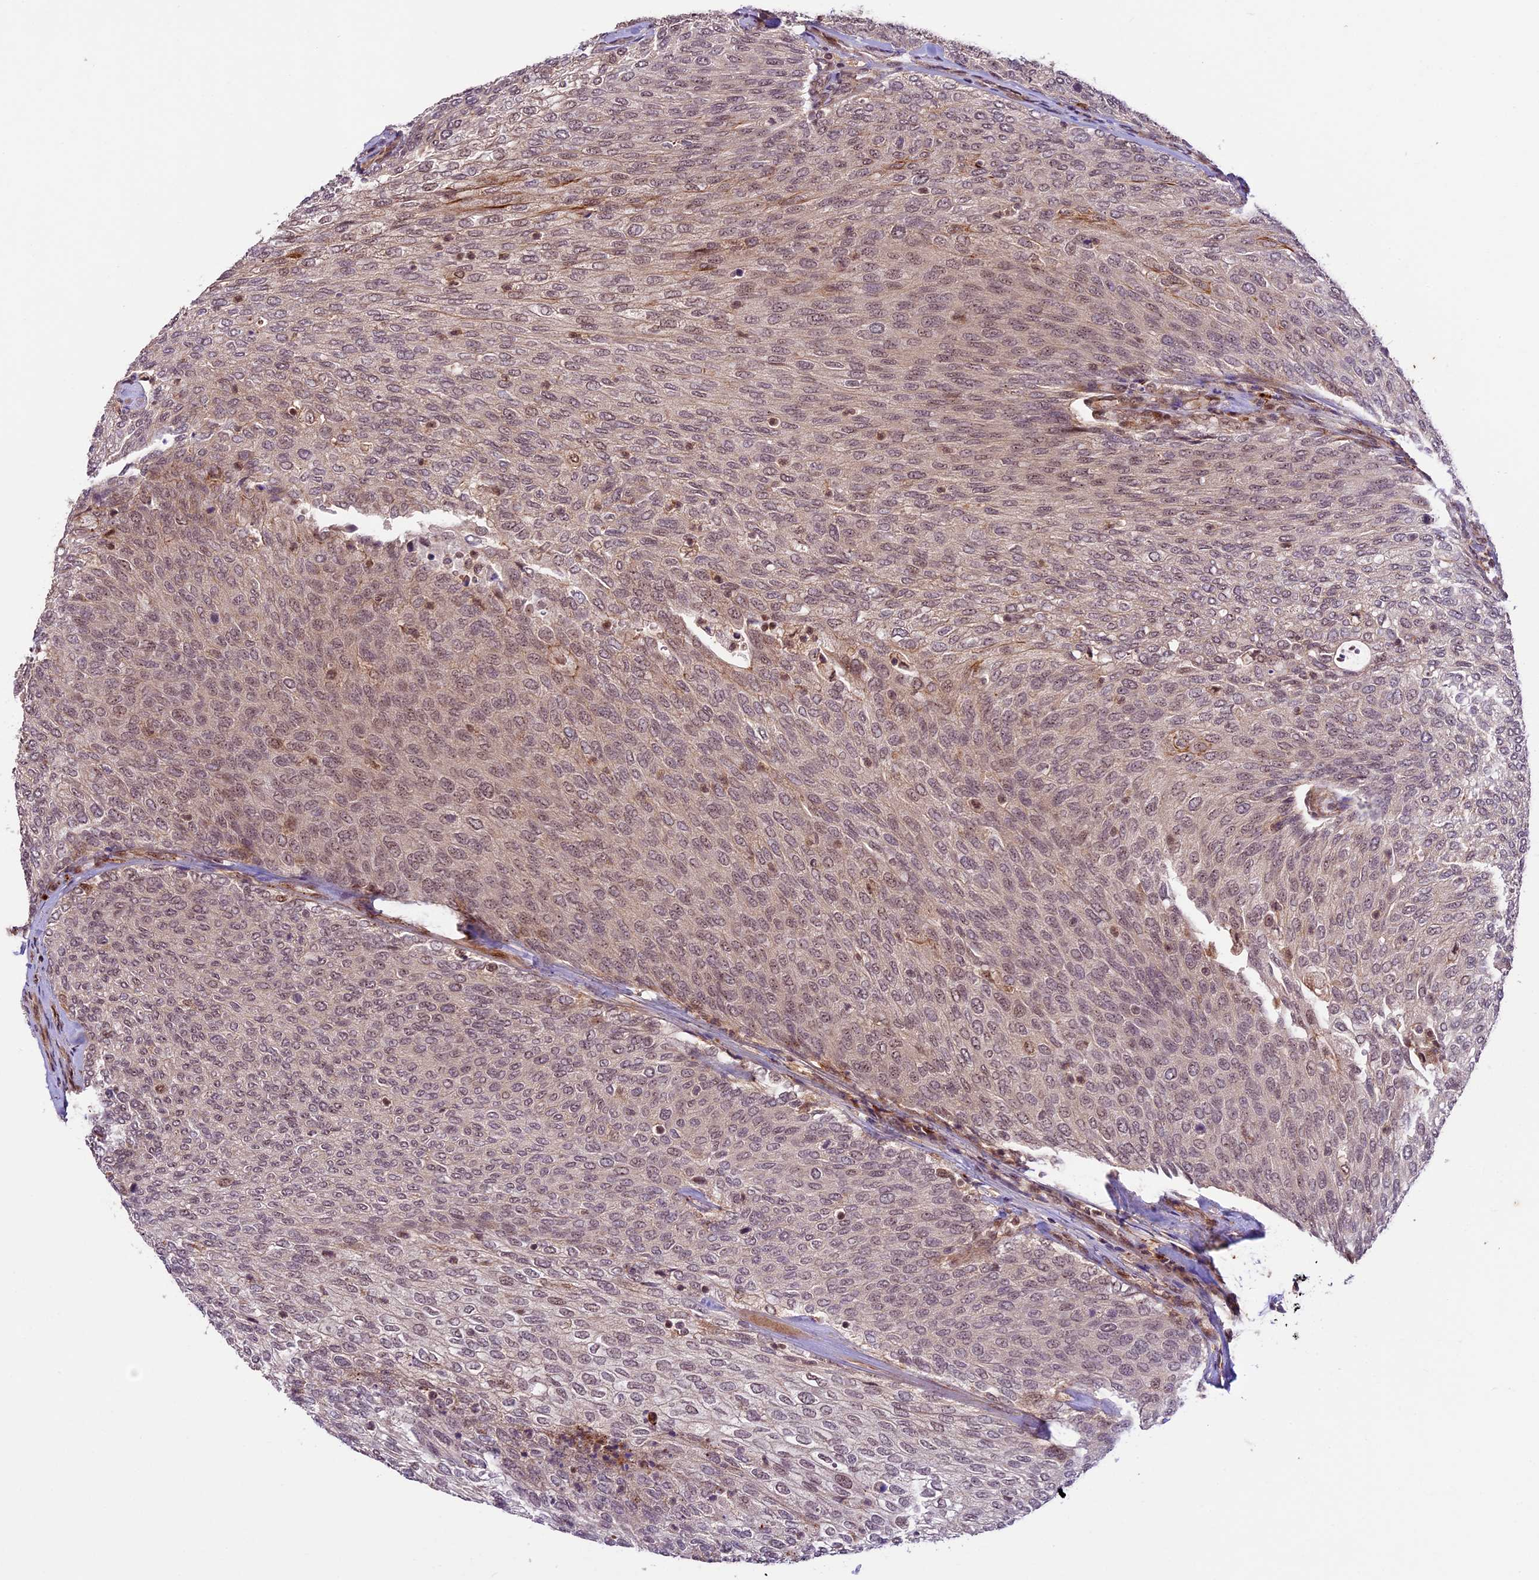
{"staining": {"intensity": "weak", "quantity": ">75%", "location": "nuclear"}, "tissue": "urothelial cancer", "cell_type": "Tumor cells", "image_type": "cancer", "snomed": [{"axis": "morphology", "description": "Urothelial carcinoma, Low grade"}, {"axis": "topography", "description": "Urinary bladder"}], "caption": "Immunohistochemical staining of human urothelial cancer displays weak nuclear protein staining in about >75% of tumor cells. The protein is shown in brown color, while the nuclei are stained blue.", "gene": "DHX38", "patient": {"sex": "female", "age": 79}}